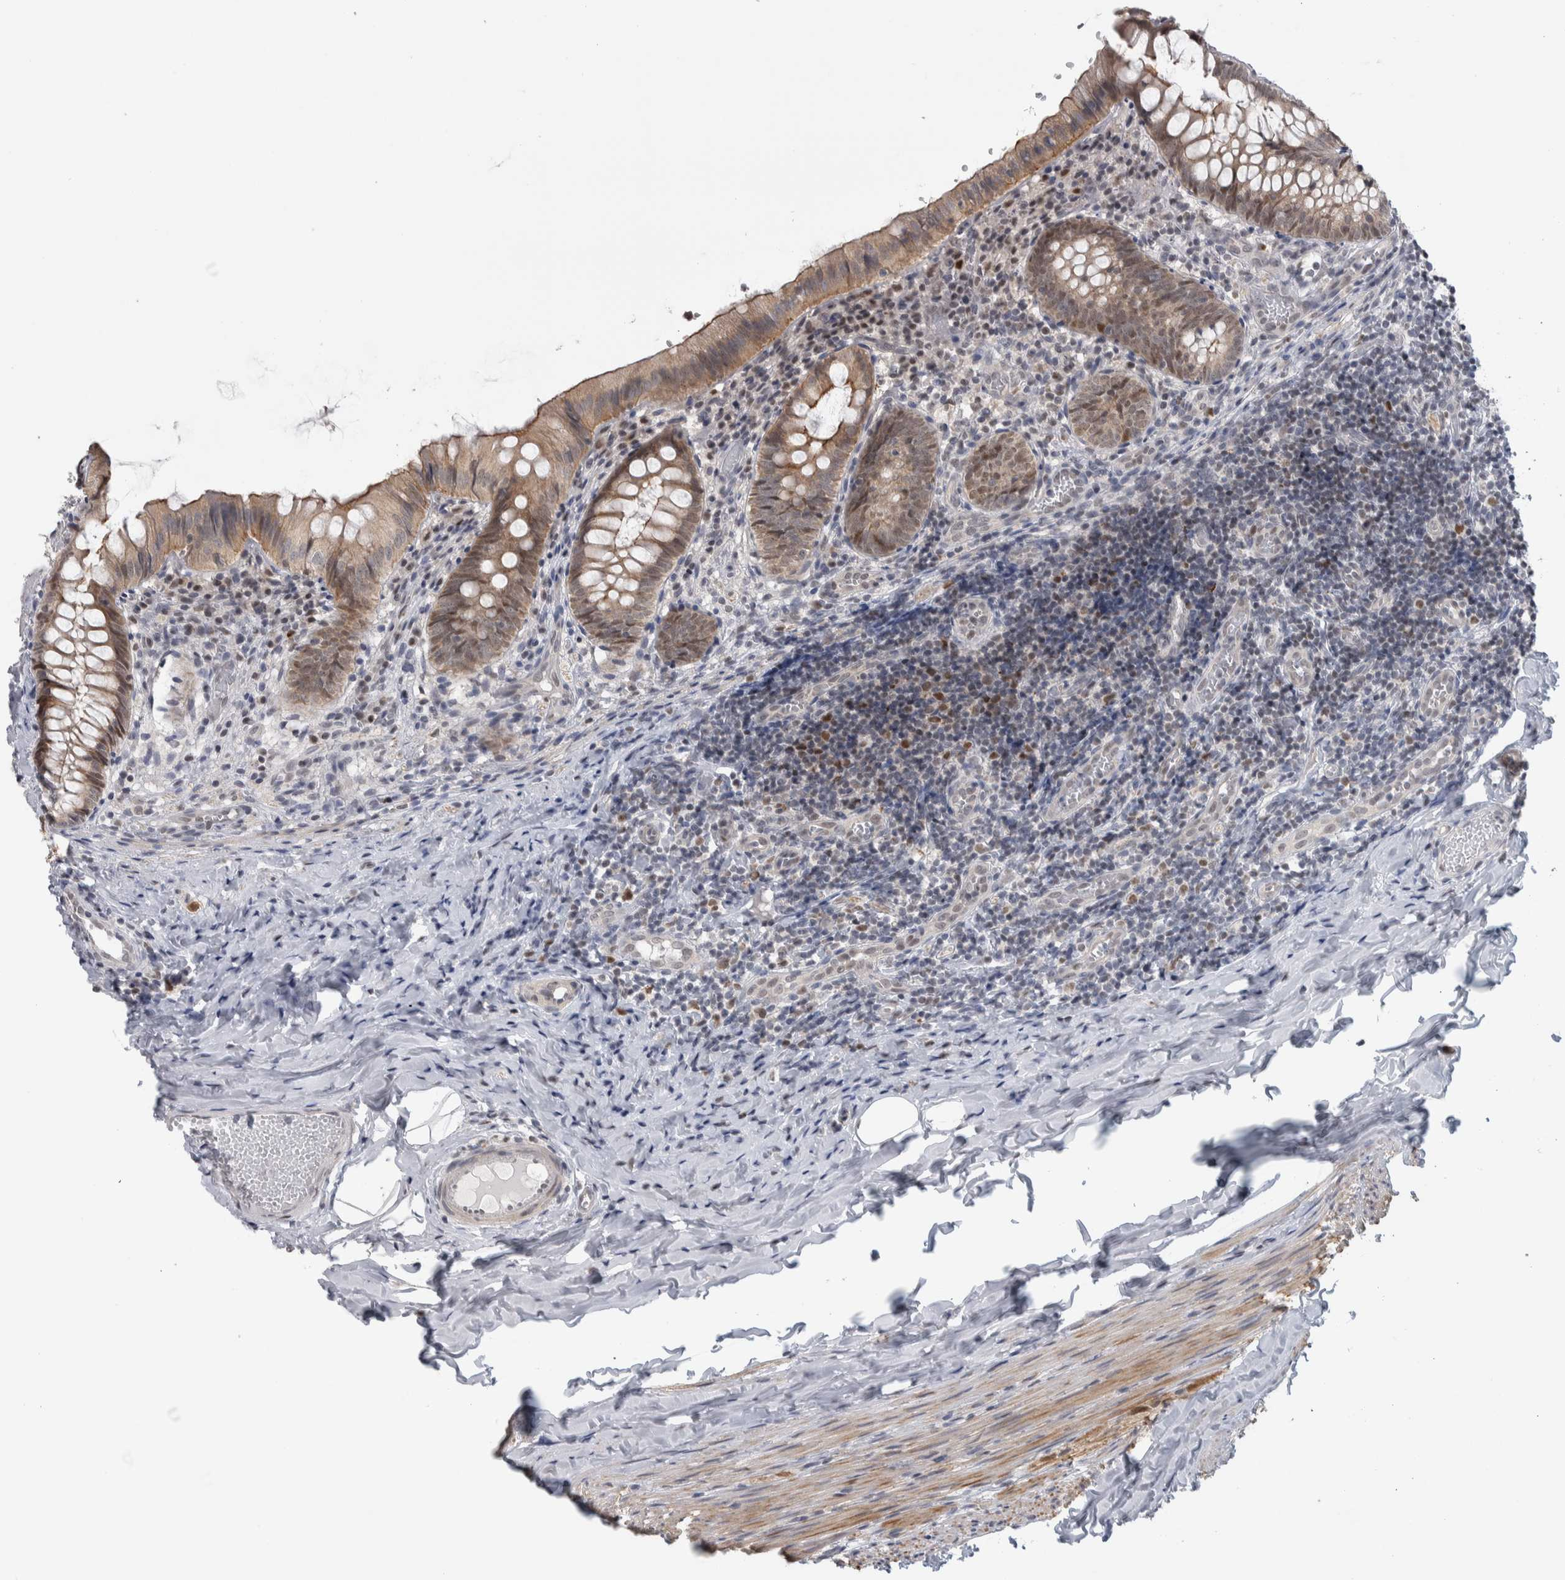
{"staining": {"intensity": "moderate", "quantity": ">75%", "location": "cytoplasmic/membranous"}, "tissue": "appendix", "cell_type": "Glandular cells", "image_type": "normal", "snomed": [{"axis": "morphology", "description": "Normal tissue, NOS"}, {"axis": "topography", "description": "Appendix"}], "caption": "Protein staining exhibits moderate cytoplasmic/membranous positivity in about >75% of glandular cells in benign appendix.", "gene": "HEXIM2", "patient": {"sex": "male", "age": 8}}